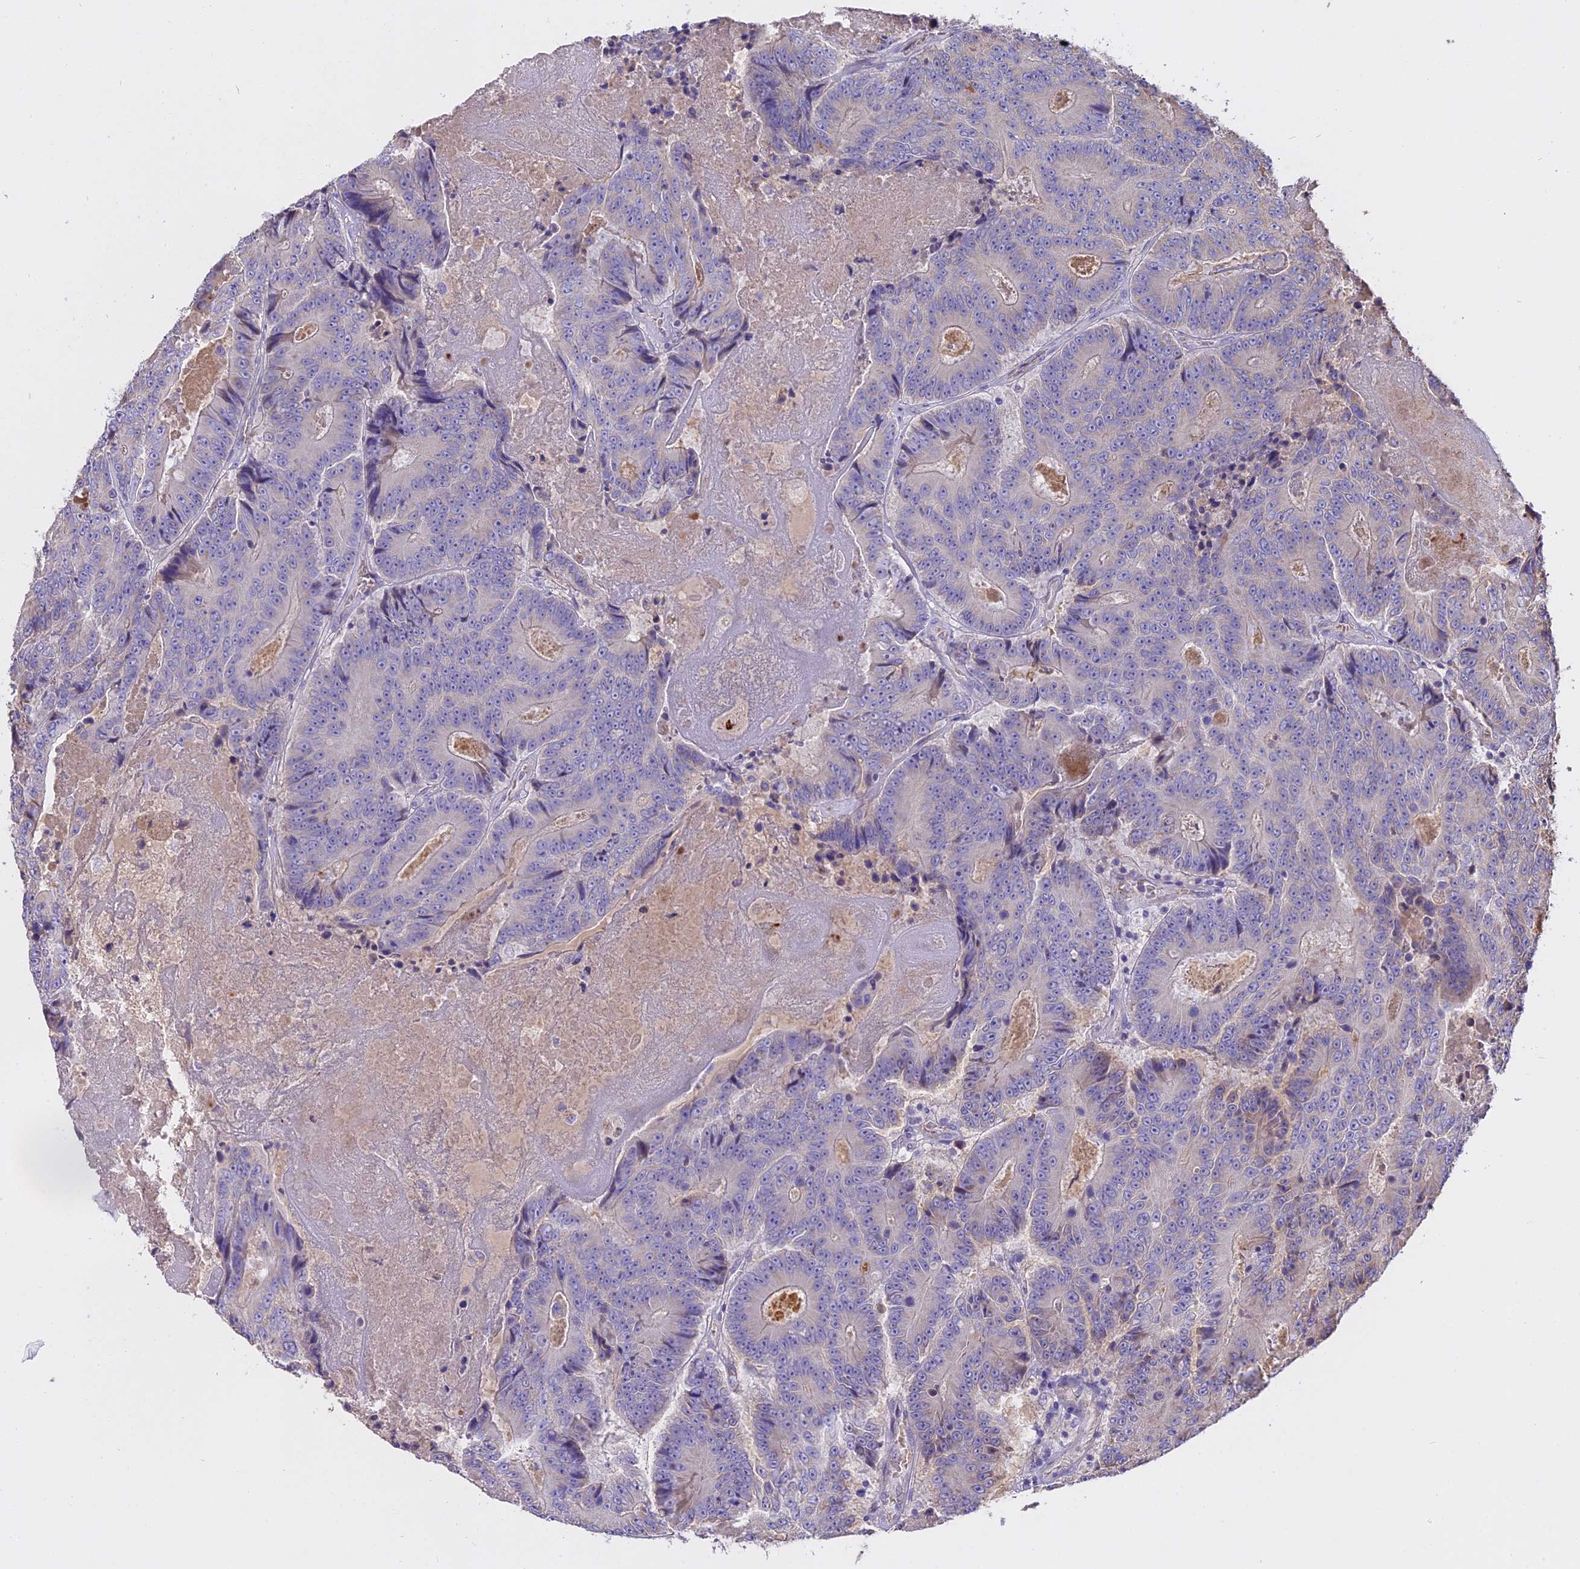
{"staining": {"intensity": "negative", "quantity": "none", "location": "none"}, "tissue": "colorectal cancer", "cell_type": "Tumor cells", "image_type": "cancer", "snomed": [{"axis": "morphology", "description": "Adenocarcinoma, NOS"}, {"axis": "topography", "description": "Colon"}], "caption": "Immunohistochemistry micrograph of neoplastic tissue: colorectal cancer (adenocarcinoma) stained with DAB reveals no significant protein staining in tumor cells. The staining was performed using DAB (3,3'-diaminobenzidine) to visualize the protein expression in brown, while the nuclei were stained in blue with hematoxylin (Magnification: 20x).", "gene": "WFDC2", "patient": {"sex": "male", "age": 83}}